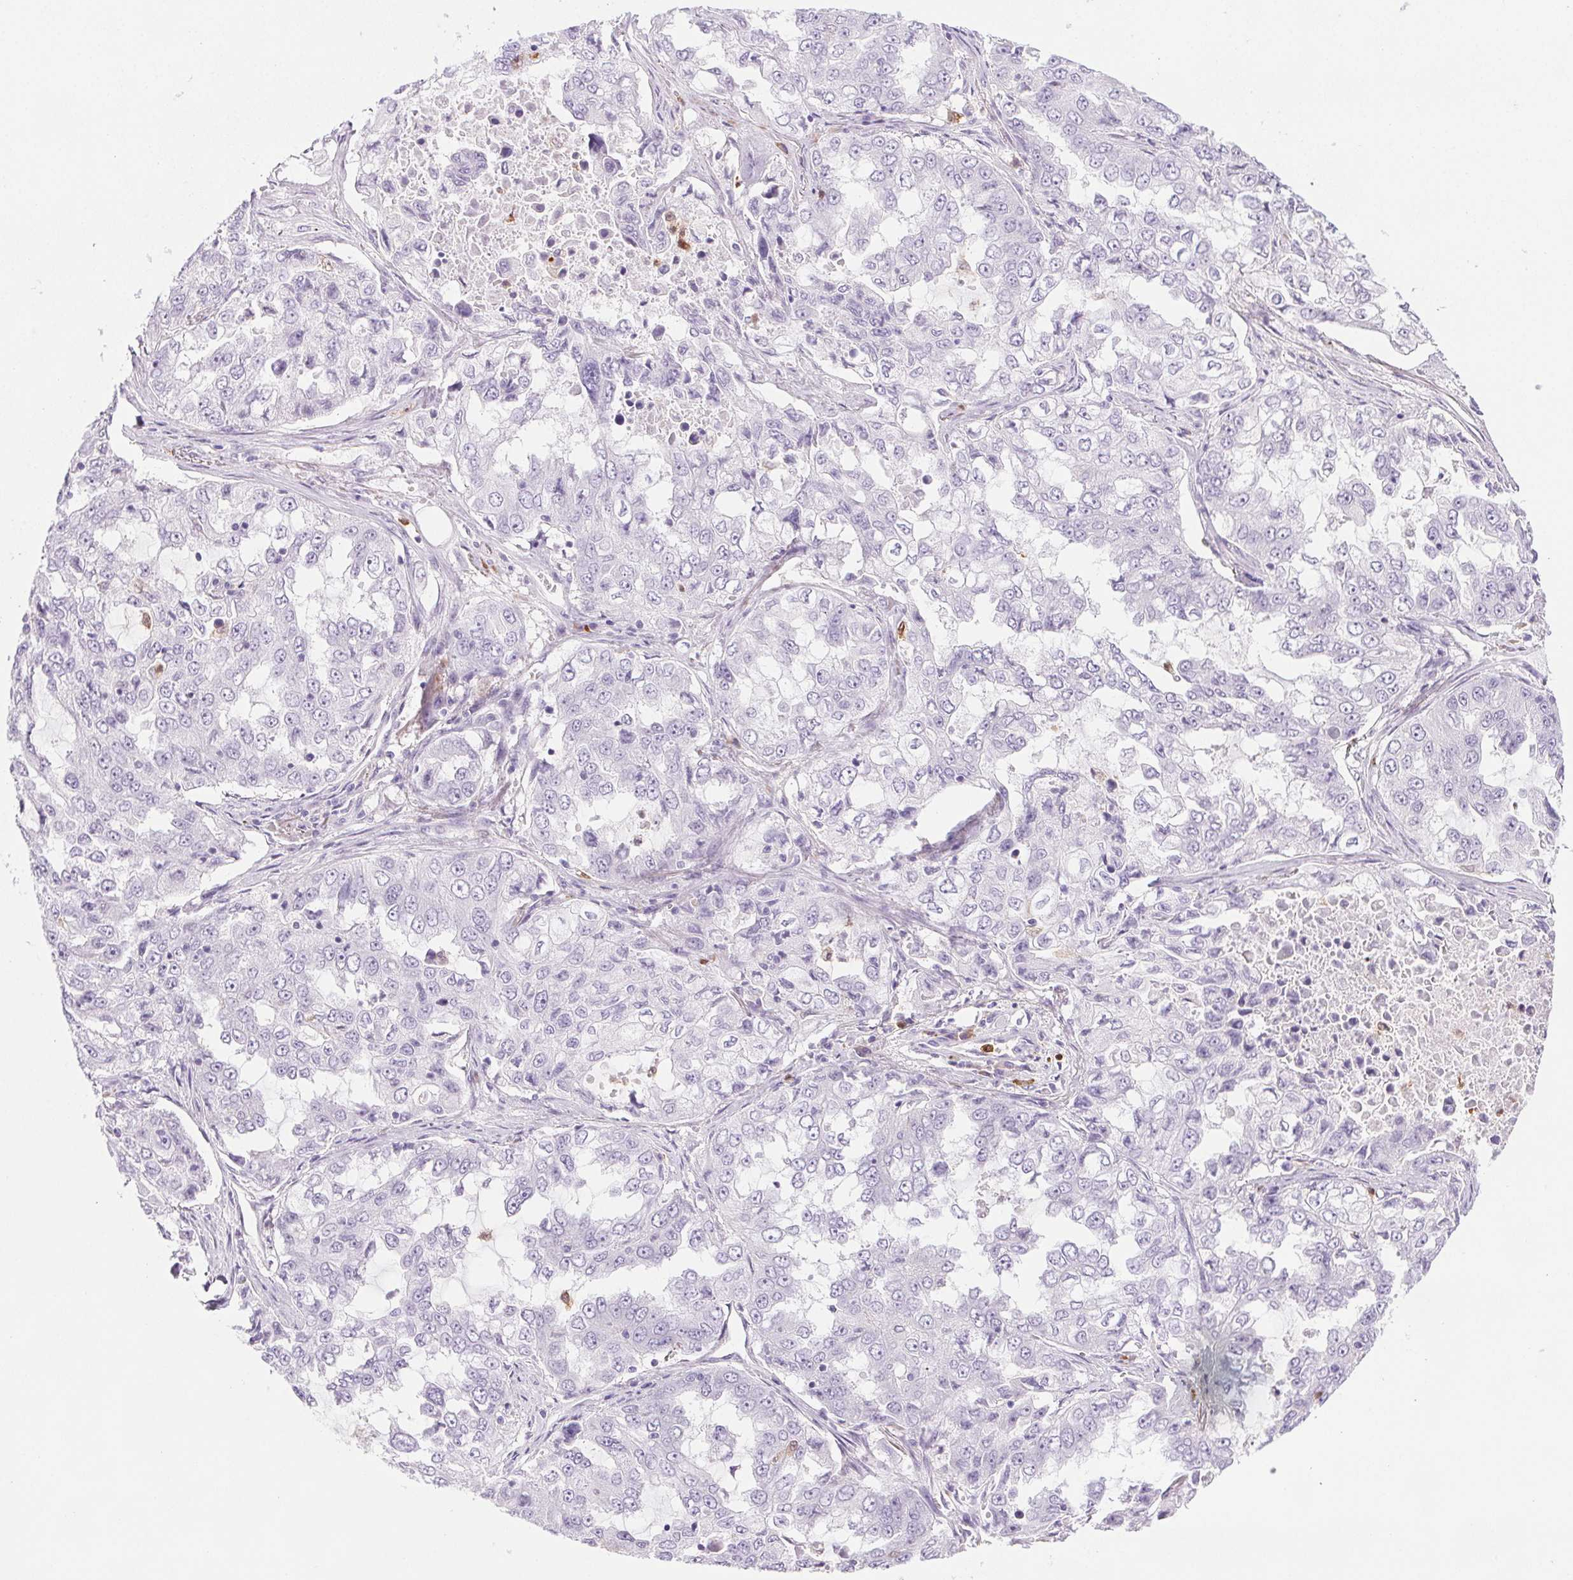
{"staining": {"intensity": "negative", "quantity": "none", "location": "none"}, "tissue": "lung cancer", "cell_type": "Tumor cells", "image_type": "cancer", "snomed": [{"axis": "morphology", "description": "Adenocarcinoma, NOS"}, {"axis": "topography", "description": "Lung"}], "caption": "Immunohistochemical staining of human lung adenocarcinoma reveals no significant staining in tumor cells. The staining was performed using DAB to visualize the protein expression in brown, while the nuclei were stained in blue with hematoxylin (Magnification: 20x).", "gene": "TMEM45A", "patient": {"sex": "female", "age": 61}}